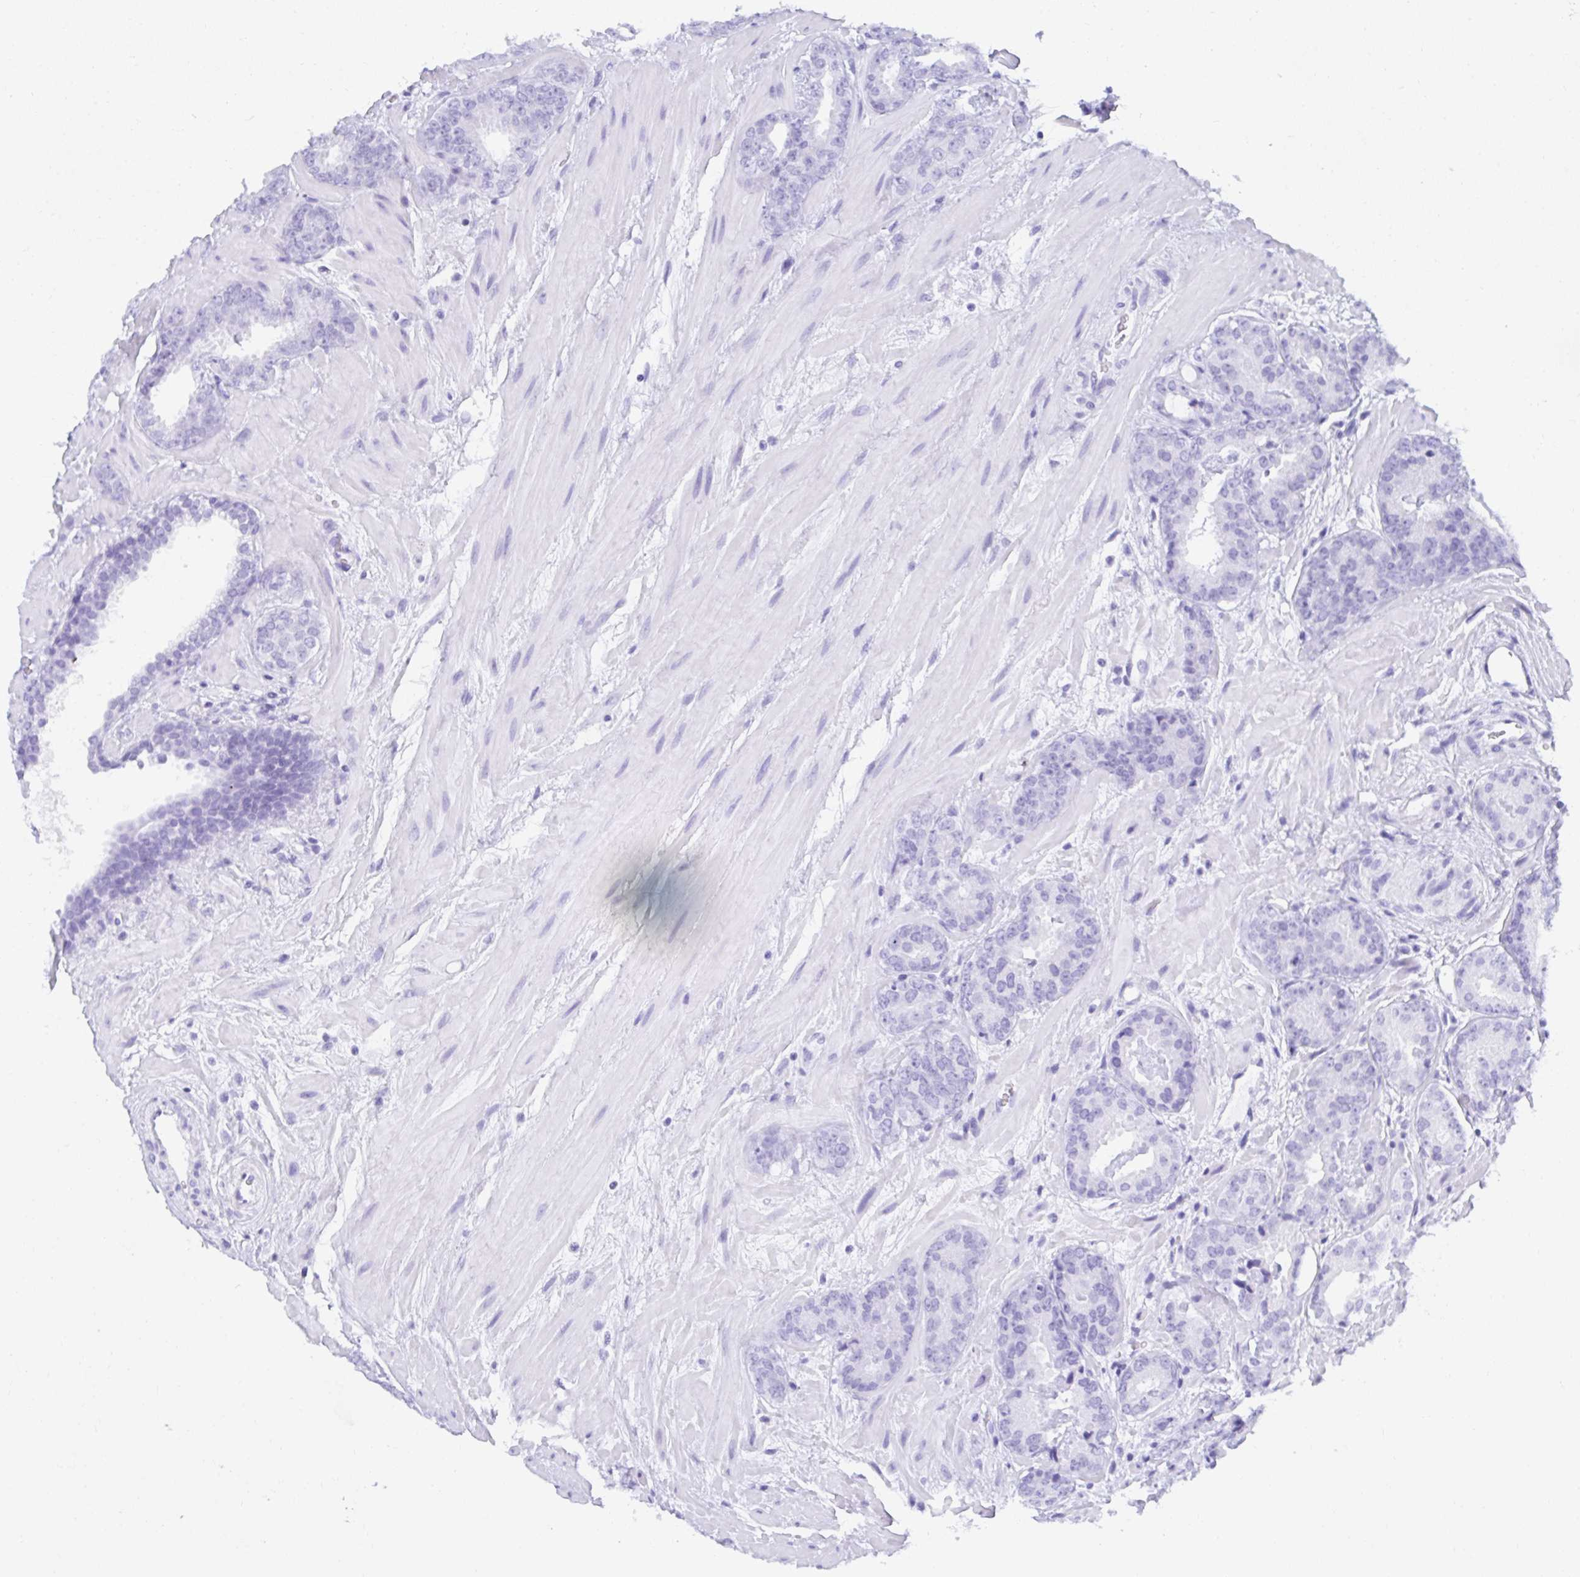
{"staining": {"intensity": "negative", "quantity": "none", "location": "none"}, "tissue": "prostate cancer", "cell_type": "Tumor cells", "image_type": "cancer", "snomed": [{"axis": "morphology", "description": "Adenocarcinoma, Low grade"}, {"axis": "topography", "description": "Prostate"}], "caption": "This is a histopathology image of immunohistochemistry staining of prostate cancer (adenocarcinoma (low-grade)), which shows no positivity in tumor cells. The staining is performed using DAB (3,3'-diaminobenzidine) brown chromogen with nuclei counter-stained in using hematoxylin.", "gene": "MROH2B", "patient": {"sex": "male", "age": 62}}